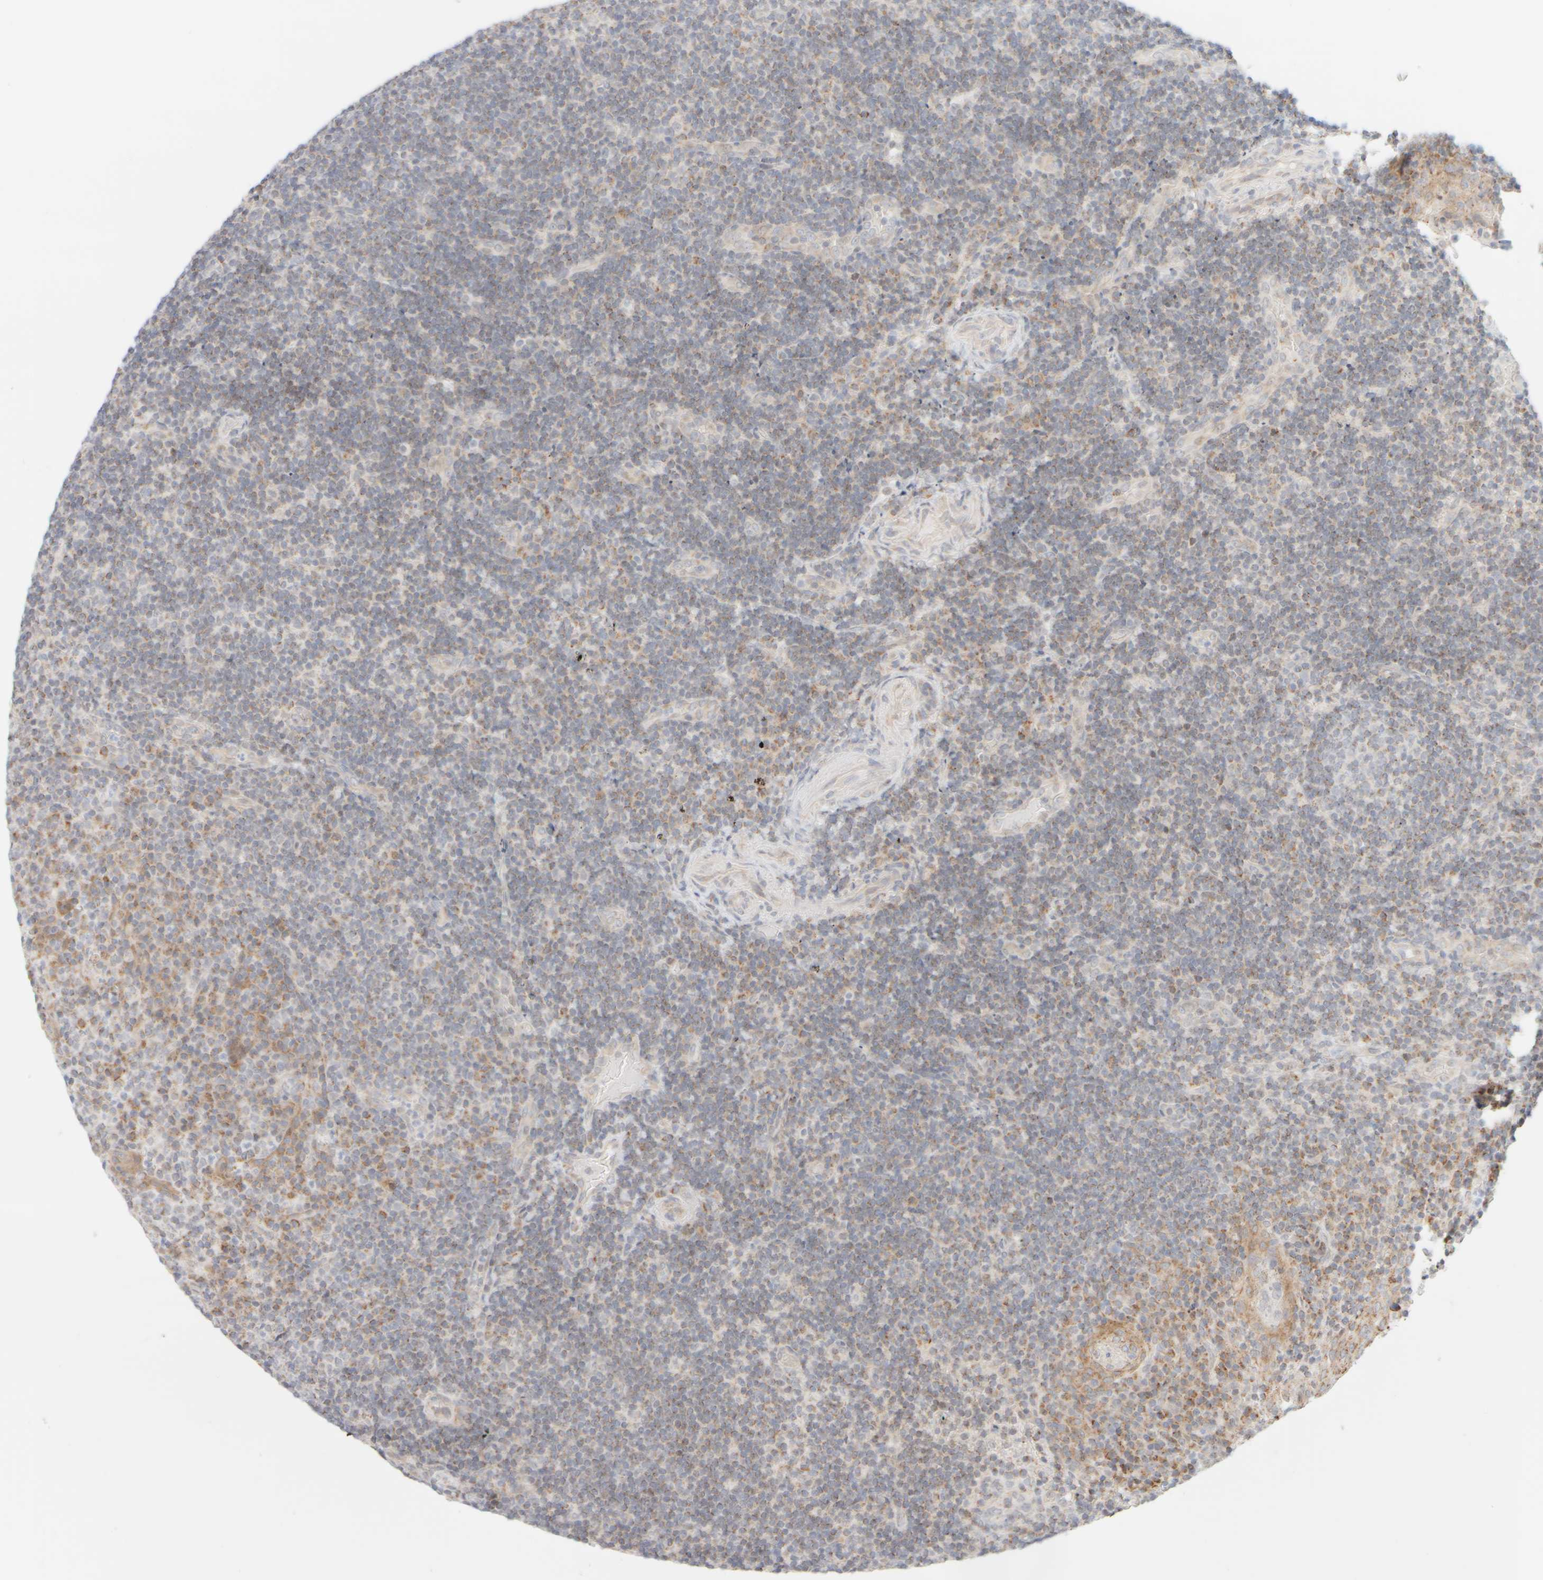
{"staining": {"intensity": "weak", "quantity": "25%-75%", "location": "cytoplasmic/membranous"}, "tissue": "lymphoma", "cell_type": "Tumor cells", "image_type": "cancer", "snomed": [{"axis": "morphology", "description": "Malignant lymphoma, non-Hodgkin's type, High grade"}, {"axis": "topography", "description": "Tonsil"}], "caption": "The histopathology image exhibits staining of lymphoma, revealing weak cytoplasmic/membranous protein staining (brown color) within tumor cells.", "gene": "PPM1K", "patient": {"sex": "female", "age": 36}}